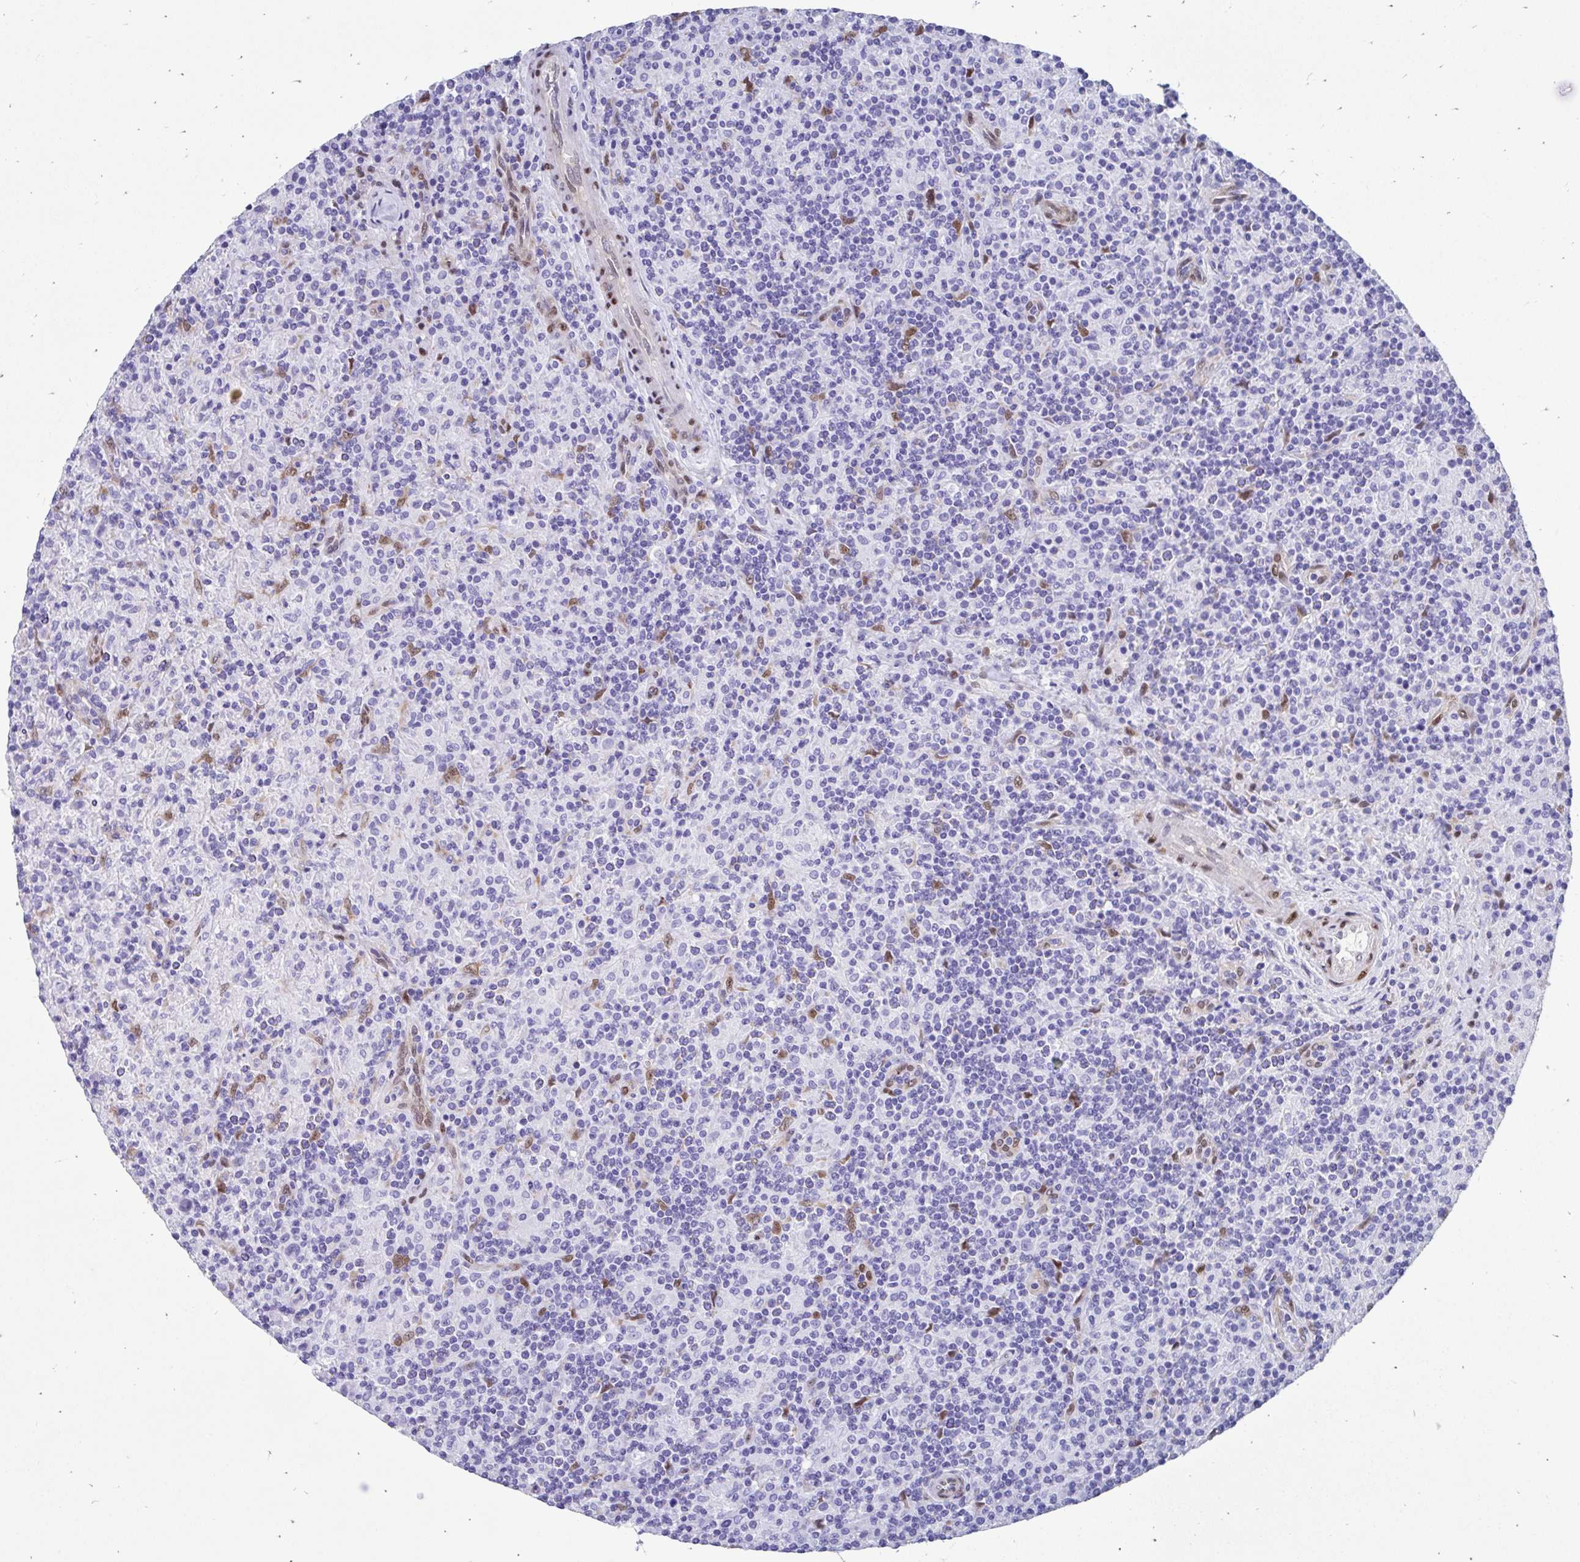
{"staining": {"intensity": "negative", "quantity": "none", "location": "none"}, "tissue": "lymphoma", "cell_type": "Tumor cells", "image_type": "cancer", "snomed": [{"axis": "morphology", "description": "Hodgkin's disease, NOS"}, {"axis": "topography", "description": "Lymph node"}], "caption": "Tumor cells show no significant protein staining in lymphoma. Nuclei are stained in blue.", "gene": "RBPMS", "patient": {"sex": "male", "age": 70}}